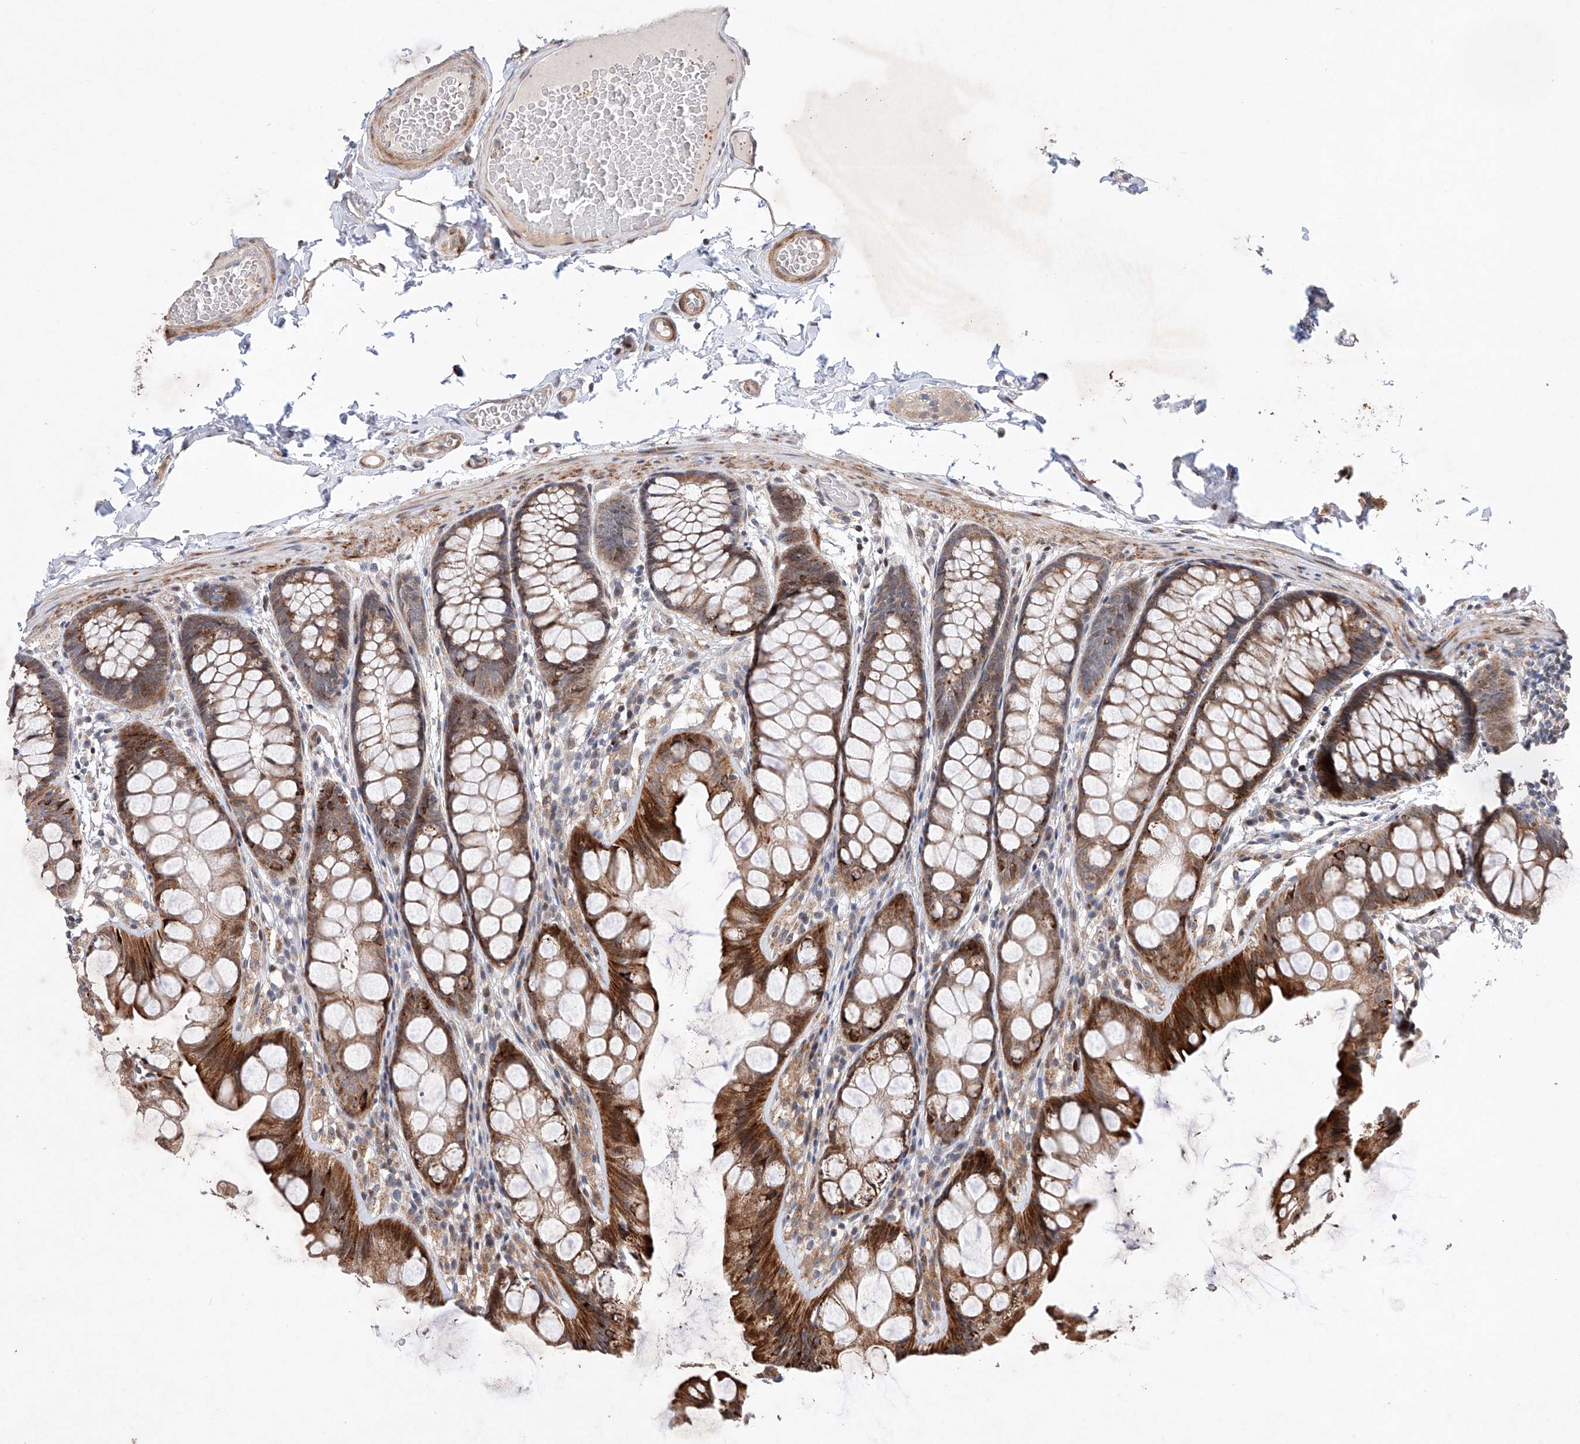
{"staining": {"intensity": "moderate", "quantity": ">75%", "location": "cytoplasmic/membranous"}, "tissue": "colon", "cell_type": "Endothelial cells", "image_type": "normal", "snomed": [{"axis": "morphology", "description": "Normal tissue, NOS"}, {"axis": "topography", "description": "Colon"}], "caption": "Colon stained with IHC reveals moderate cytoplasmic/membranous positivity in about >75% of endothelial cells.", "gene": "AFG1L", "patient": {"sex": "male", "age": 47}}